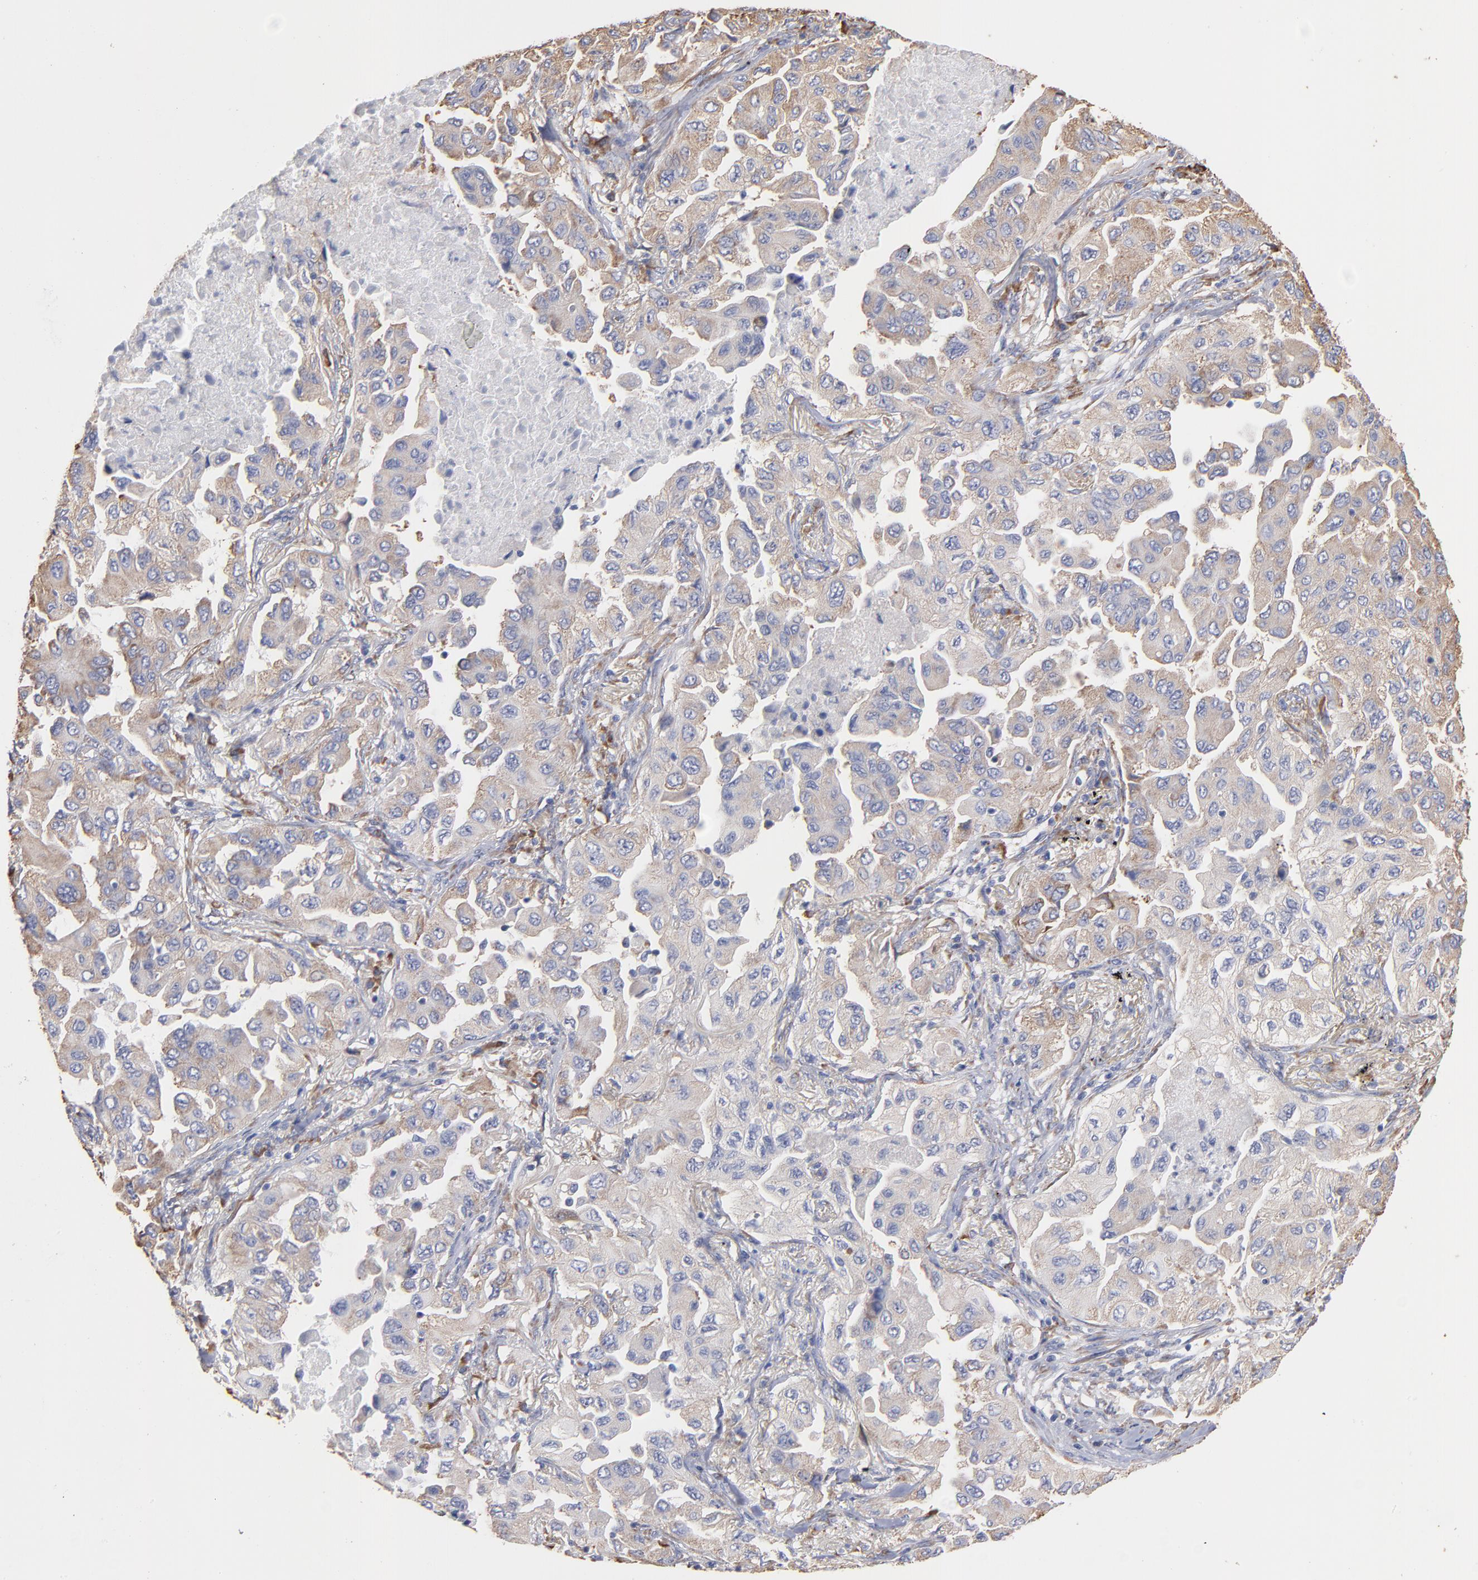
{"staining": {"intensity": "weak", "quantity": "25%-75%", "location": "cytoplasmic/membranous"}, "tissue": "lung cancer", "cell_type": "Tumor cells", "image_type": "cancer", "snomed": [{"axis": "morphology", "description": "Adenocarcinoma, NOS"}, {"axis": "topography", "description": "Lung"}], "caption": "A brown stain shows weak cytoplasmic/membranous positivity of a protein in human lung cancer (adenocarcinoma) tumor cells.", "gene": "RPL9", "patient": {"sex": "female", "age": 65}}